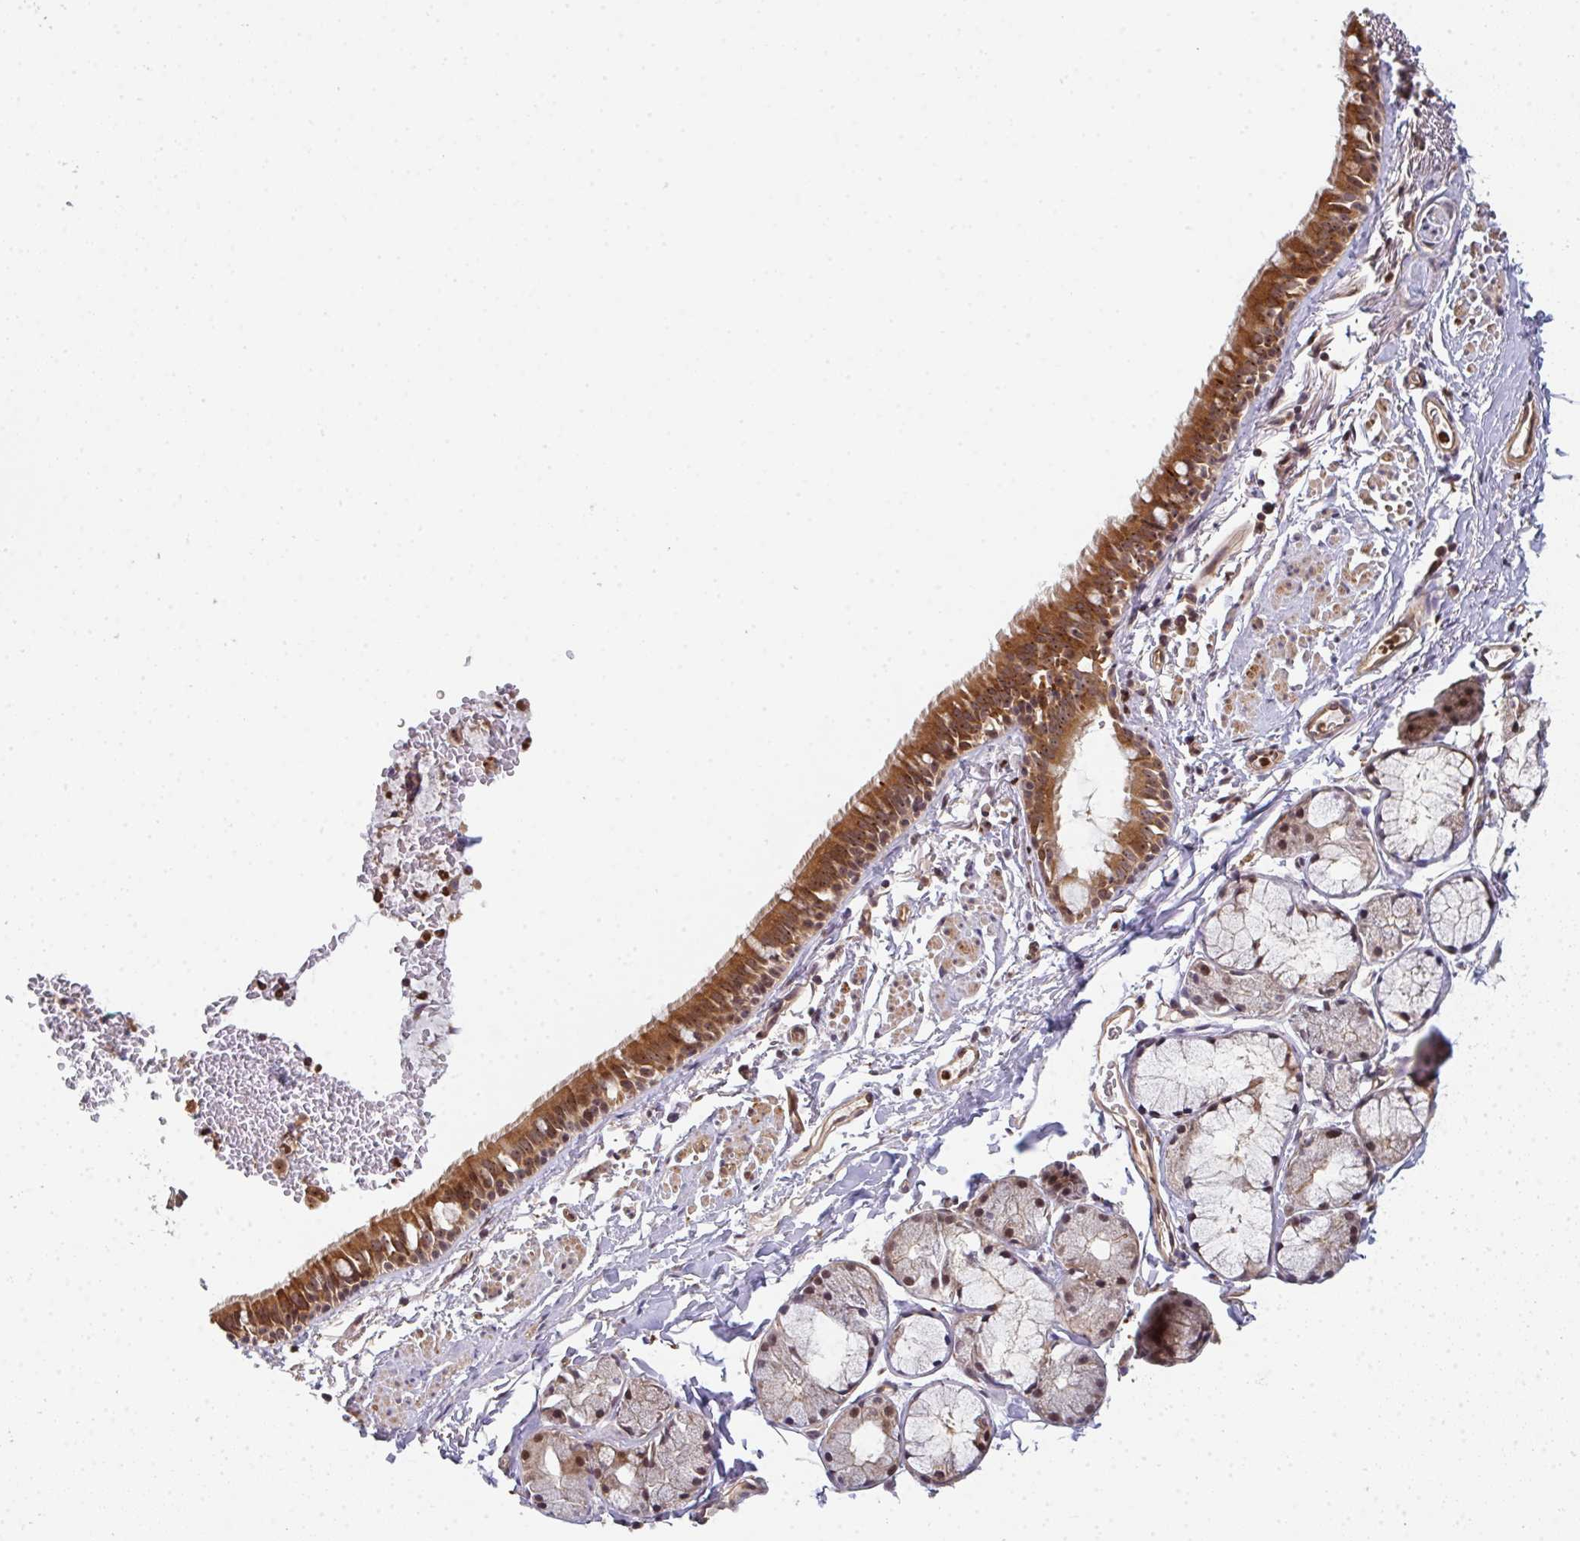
{"staining": {"intensity": "strong", "quantity": ">75%", "location": "cytoplasmic/membranous,nuclear"}, "tissue": "bronchus", "cell_type": "Respiratory epithelial cells", "image_type": "normal", "snomed": [{"axis": "morphology", "description": "Normal tissue, NOS"}, {"axis": "topography", "description": "Lymph node"}, {"axis": "topography", "description": "Cartilage tissue"}, {"axis": "topography", "description": "Bronchus"}], "caption": "This photomicrograph reveals immunohistochemistry (IHC) staining of normal bronchus, with high strong cytoplasmic/membranous,nuclear positivity in approximately >75% of respiratory epithelial cells.", "gene": "SIMC1", "patient": {"sex": "female", "age": 70}}